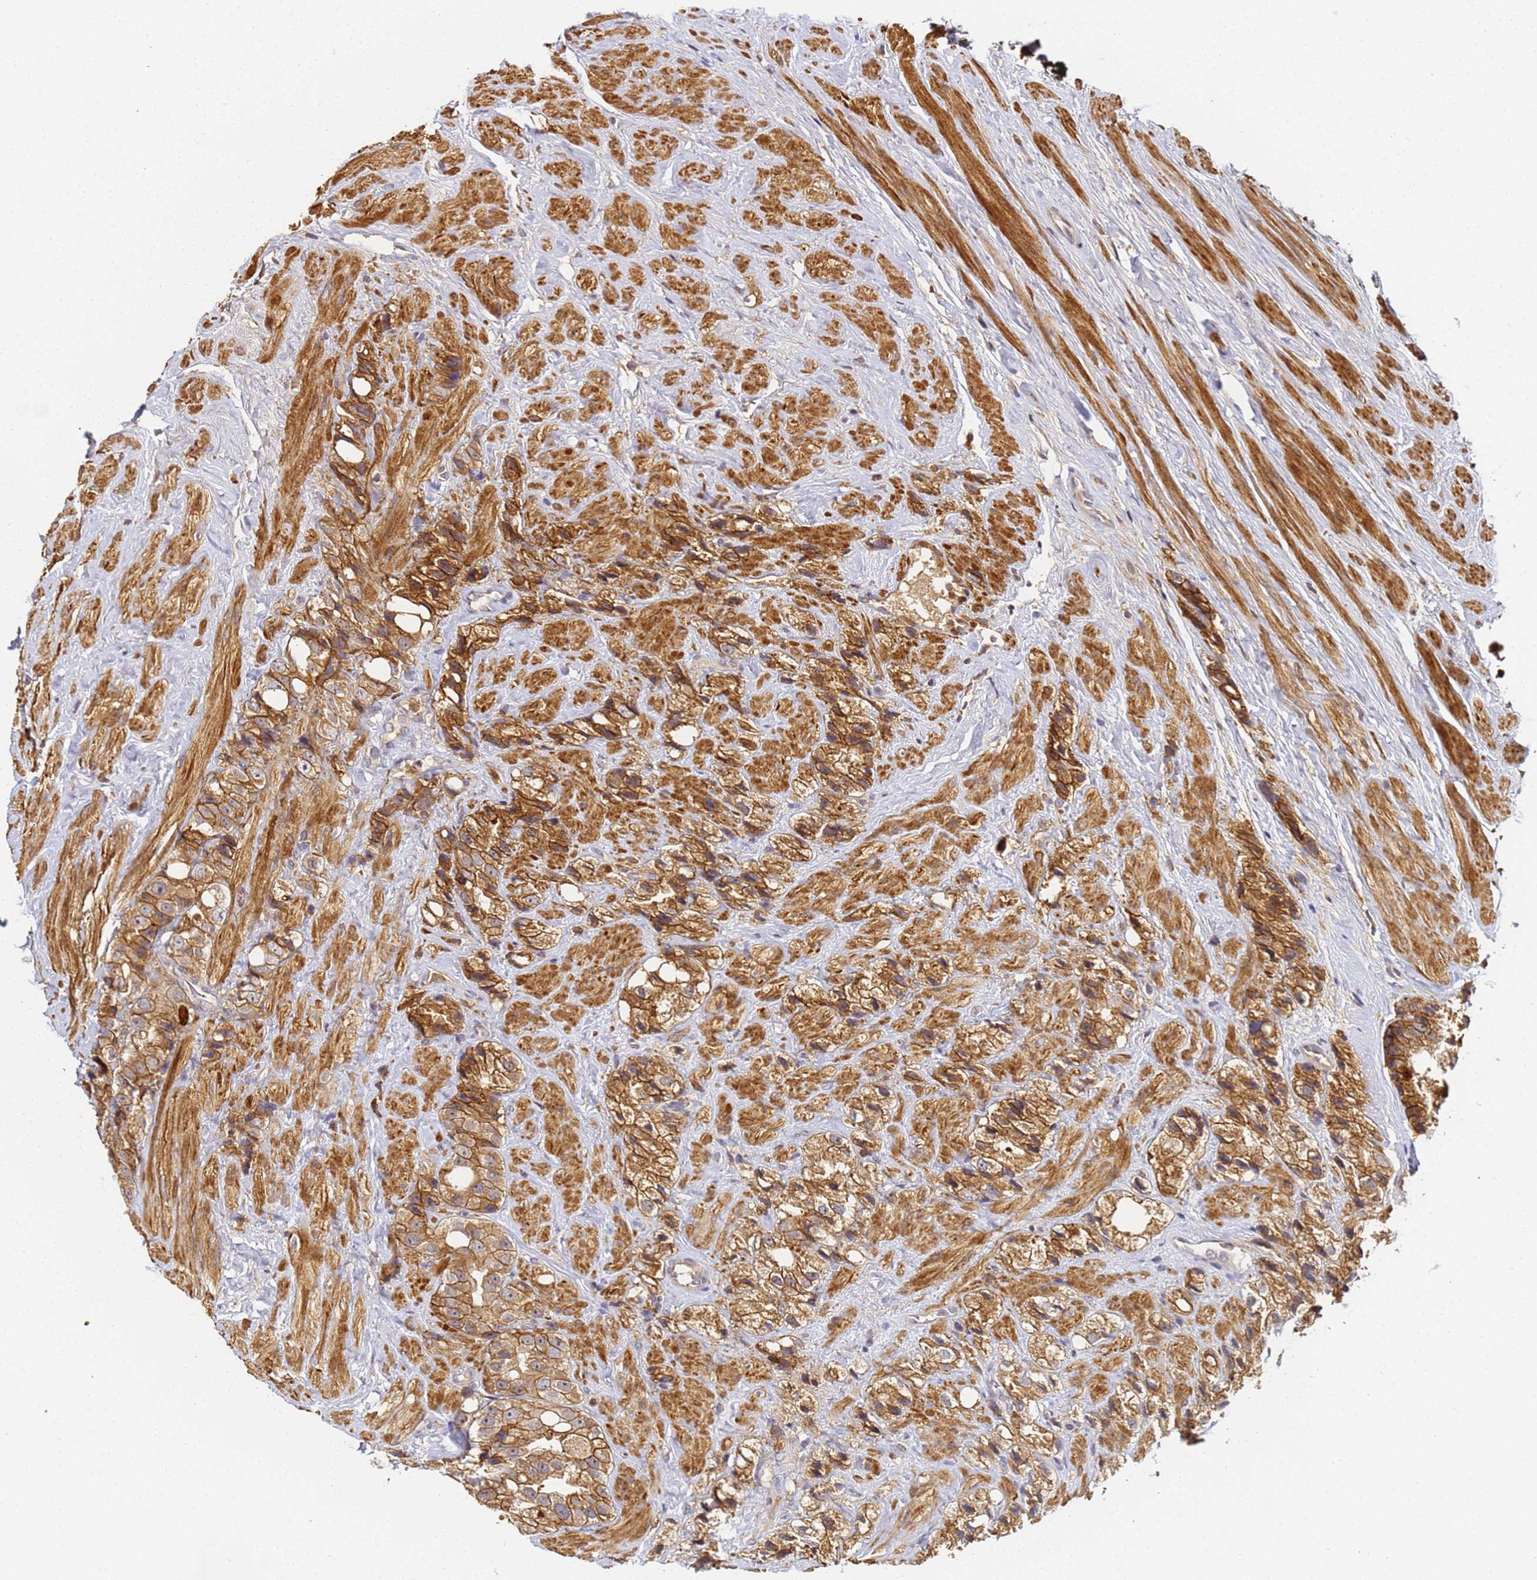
{"staining": {"intensity": "moderate", "quantity": ">75%", "location": "cytoplasmic/membranous"}, "tissue": "prostate cancer", "cell_type": "Tumor cells", "image_type": "cancer", "snomed": [{"axis": "morphology", "description": "Adenocarcinoma, NOS"}, {"axis": "topography", "description": "Prostate"}], "caption": "Prostate cancer stained with IHC shows moderate cytoplasmic/membranous positivity in approximately >75% of tumor cells.", "gene": "LRRC69", "patient": {"sex": "male", "age": 79}}